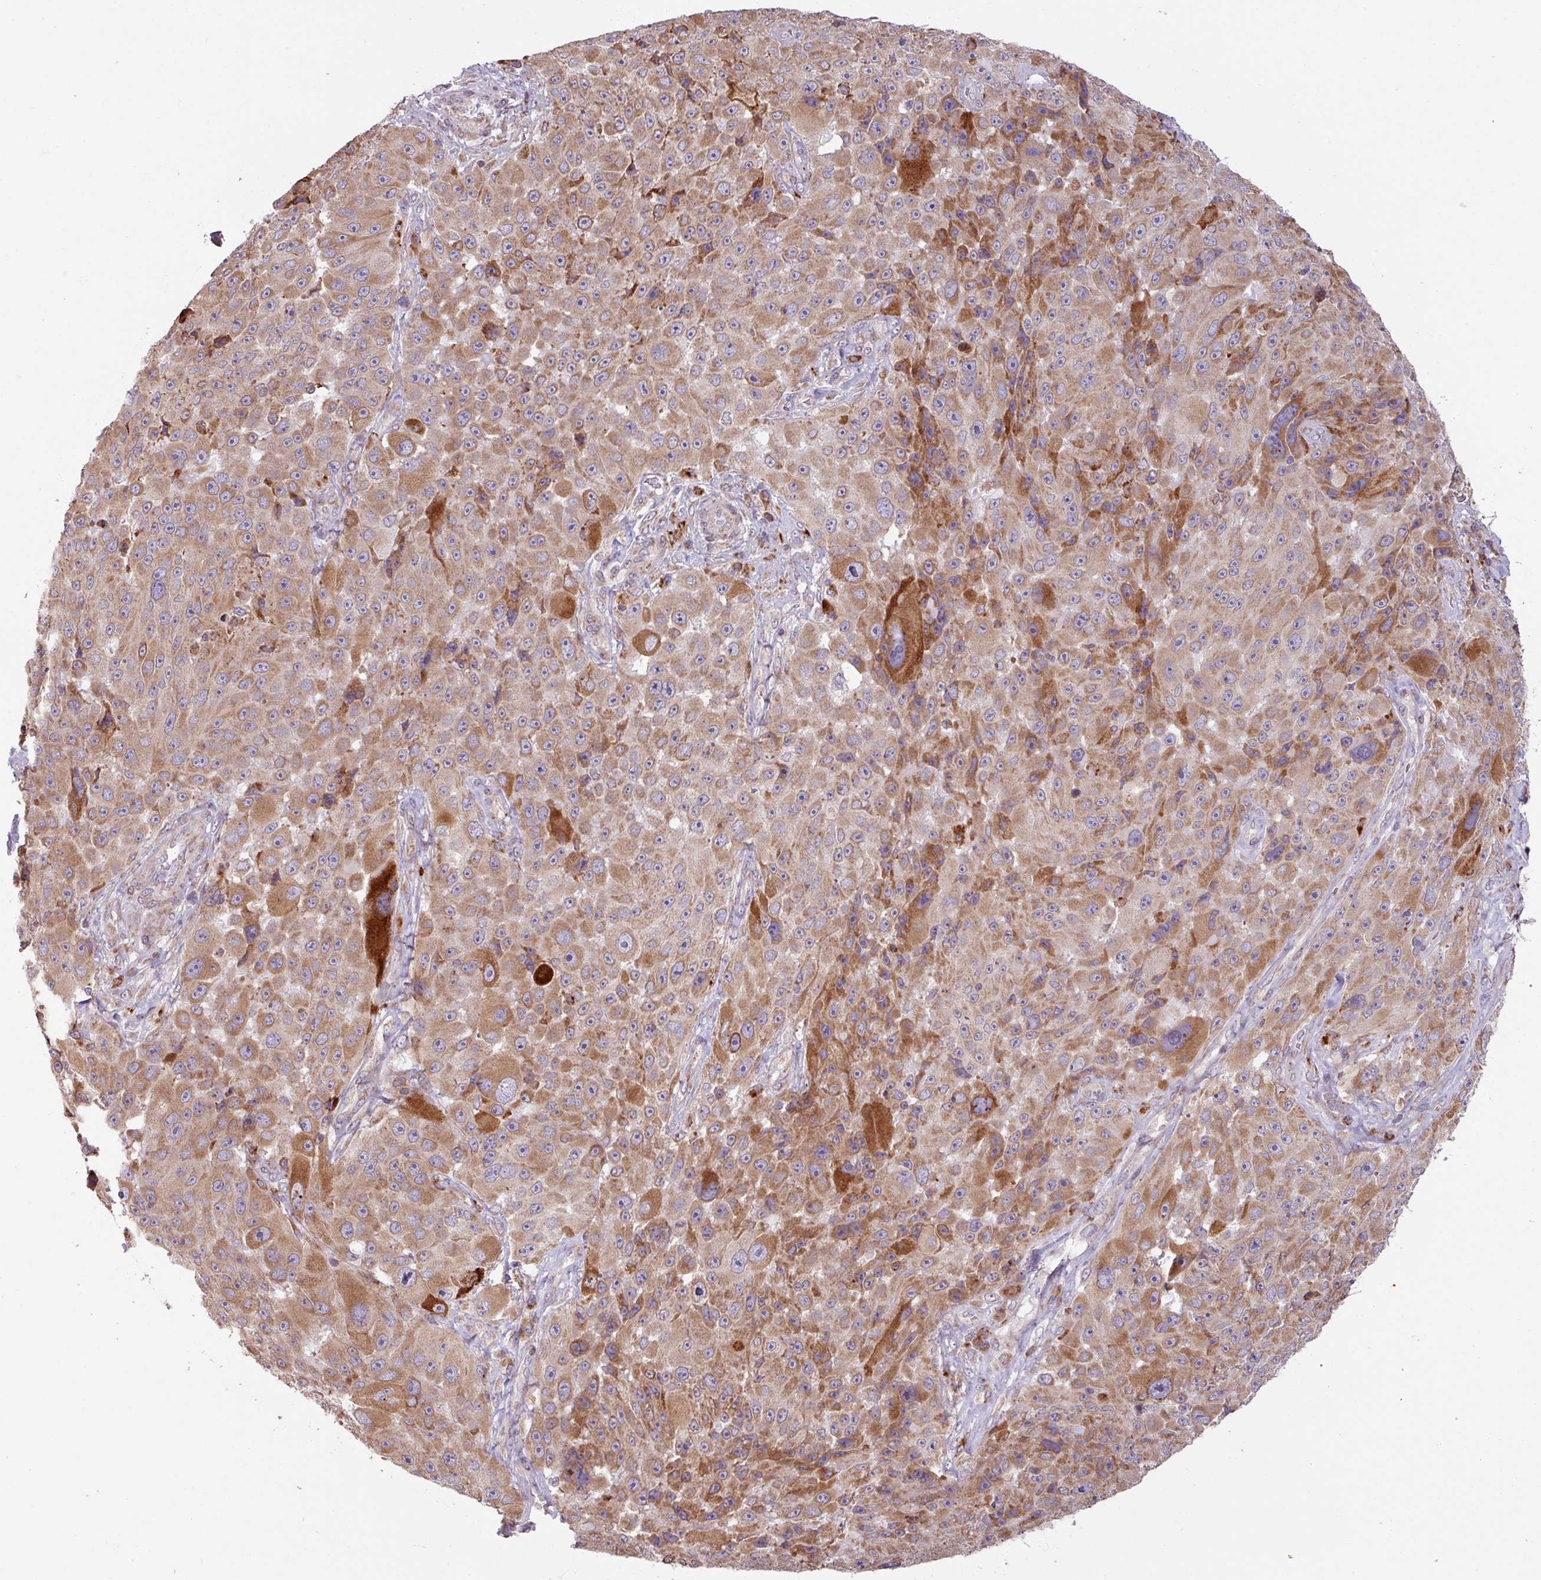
{"staining": {"intensity": "moderate", "quantity": ">75%", "location": "cytoplasmic/membranous"}, "tissue": "melanoma", "cell_type": "Tumor cells", "image_type": "cancer", "snomed": [{"axis": "morphology", "description": "Malignant melanoma, Metastatic site"}, {"axis": "topography", "description": "Lymph node"}], "caption": "This is an image of IHC staining of melanoma, which shows moderate positivity in the cytoplasmic/membranous of tumor cells.", "gene": "MAGT1", "patient": {"sex": "male", "age": 62}}